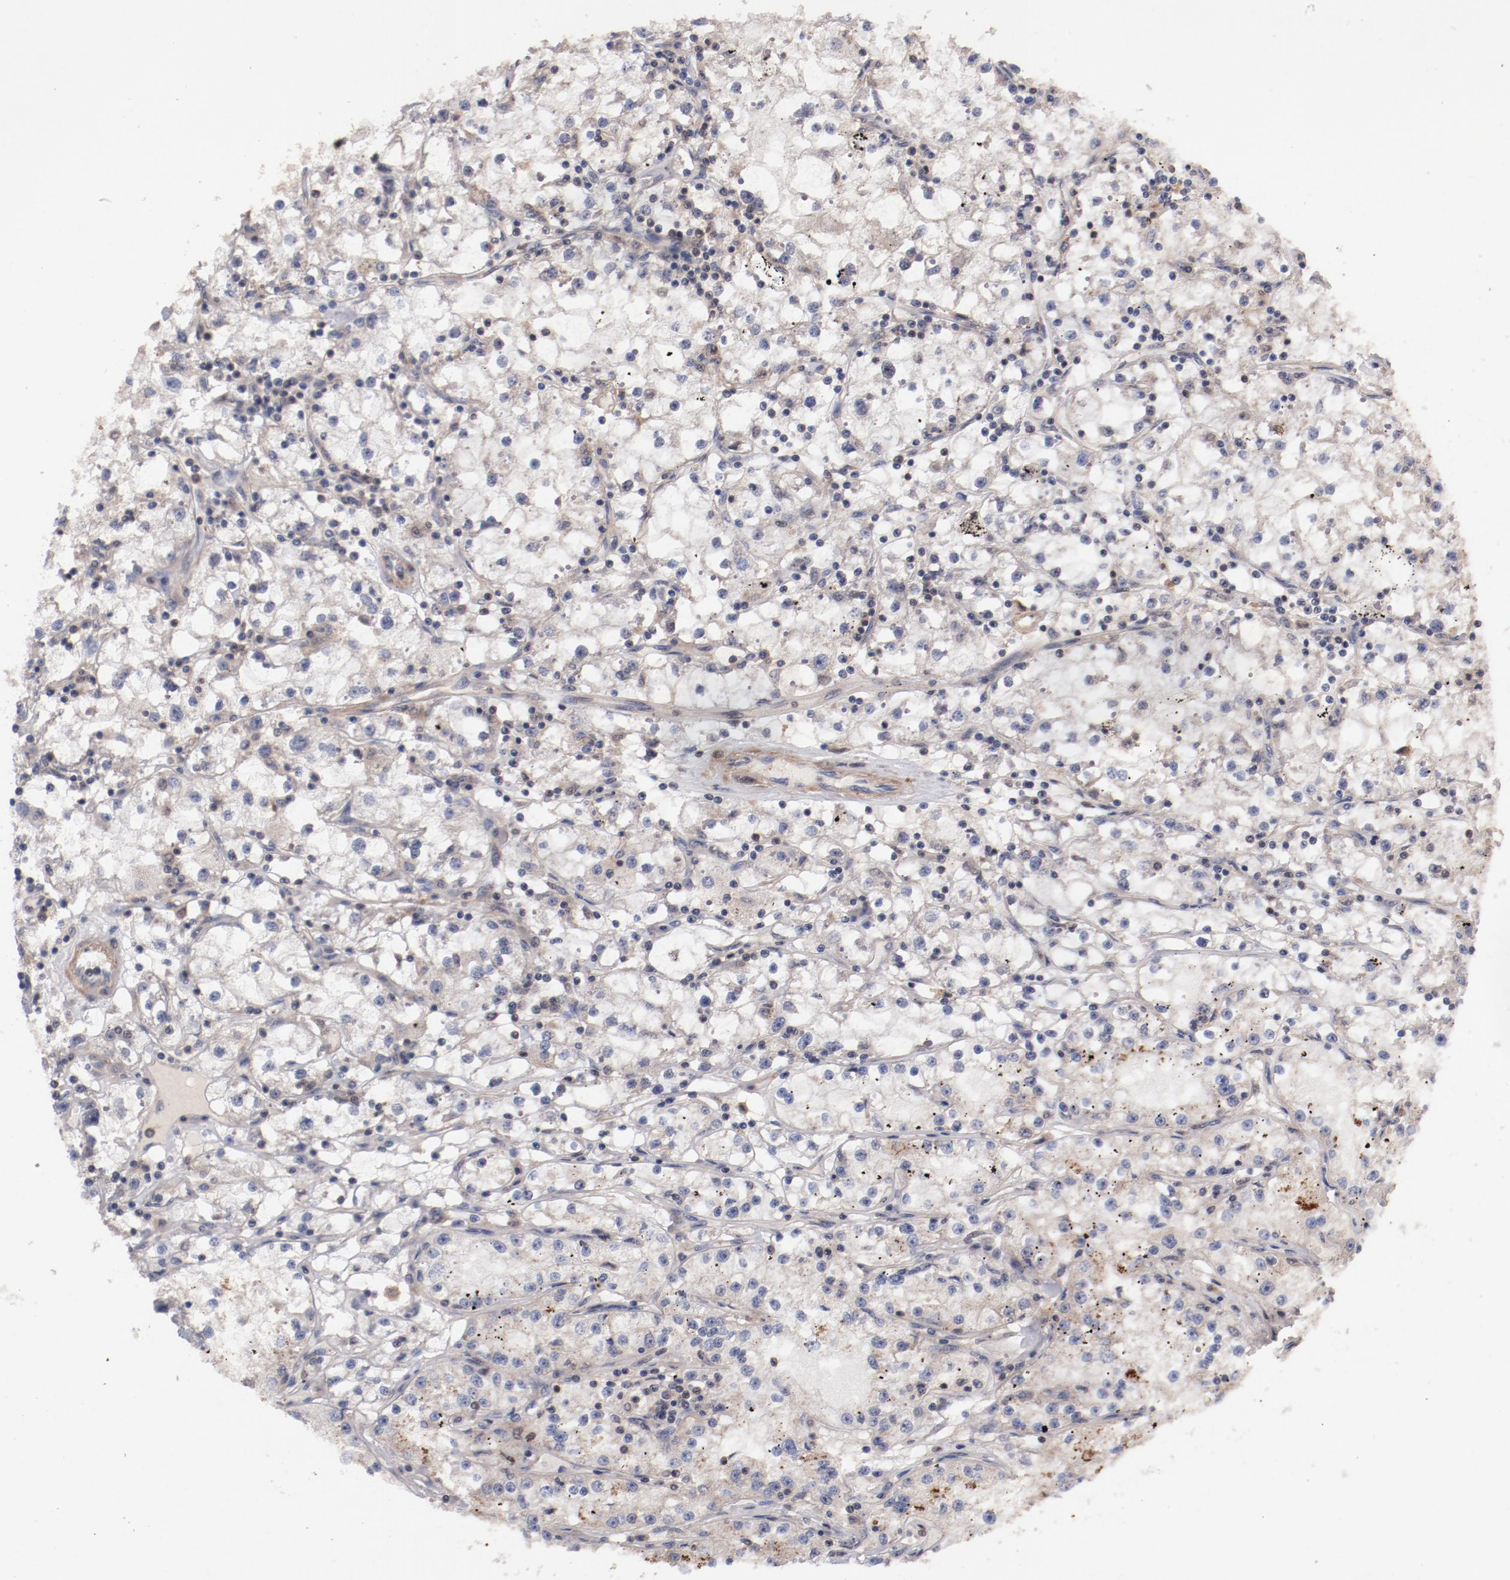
{"staining": {"intensity": "weak", "quantity": "25%-75%", "location": "cytoplasmic/membranous"}, "tissue": "renal cancer", "cell_type": "Tumor cells", "image_type": "cancer", "snomed": [{"axis": "morphology", "description": "Adenocarcinoma, NOS"}, {"axis": "topography", "description": "Kidney"}], "caption": "Renal cancer (adenocarcinoma) stained for a protein reveals weak cytoplasmic/membranous positivity in tumor cells.", "gene": "GUF1", "patient": {"sex": "male", "age": 56}}